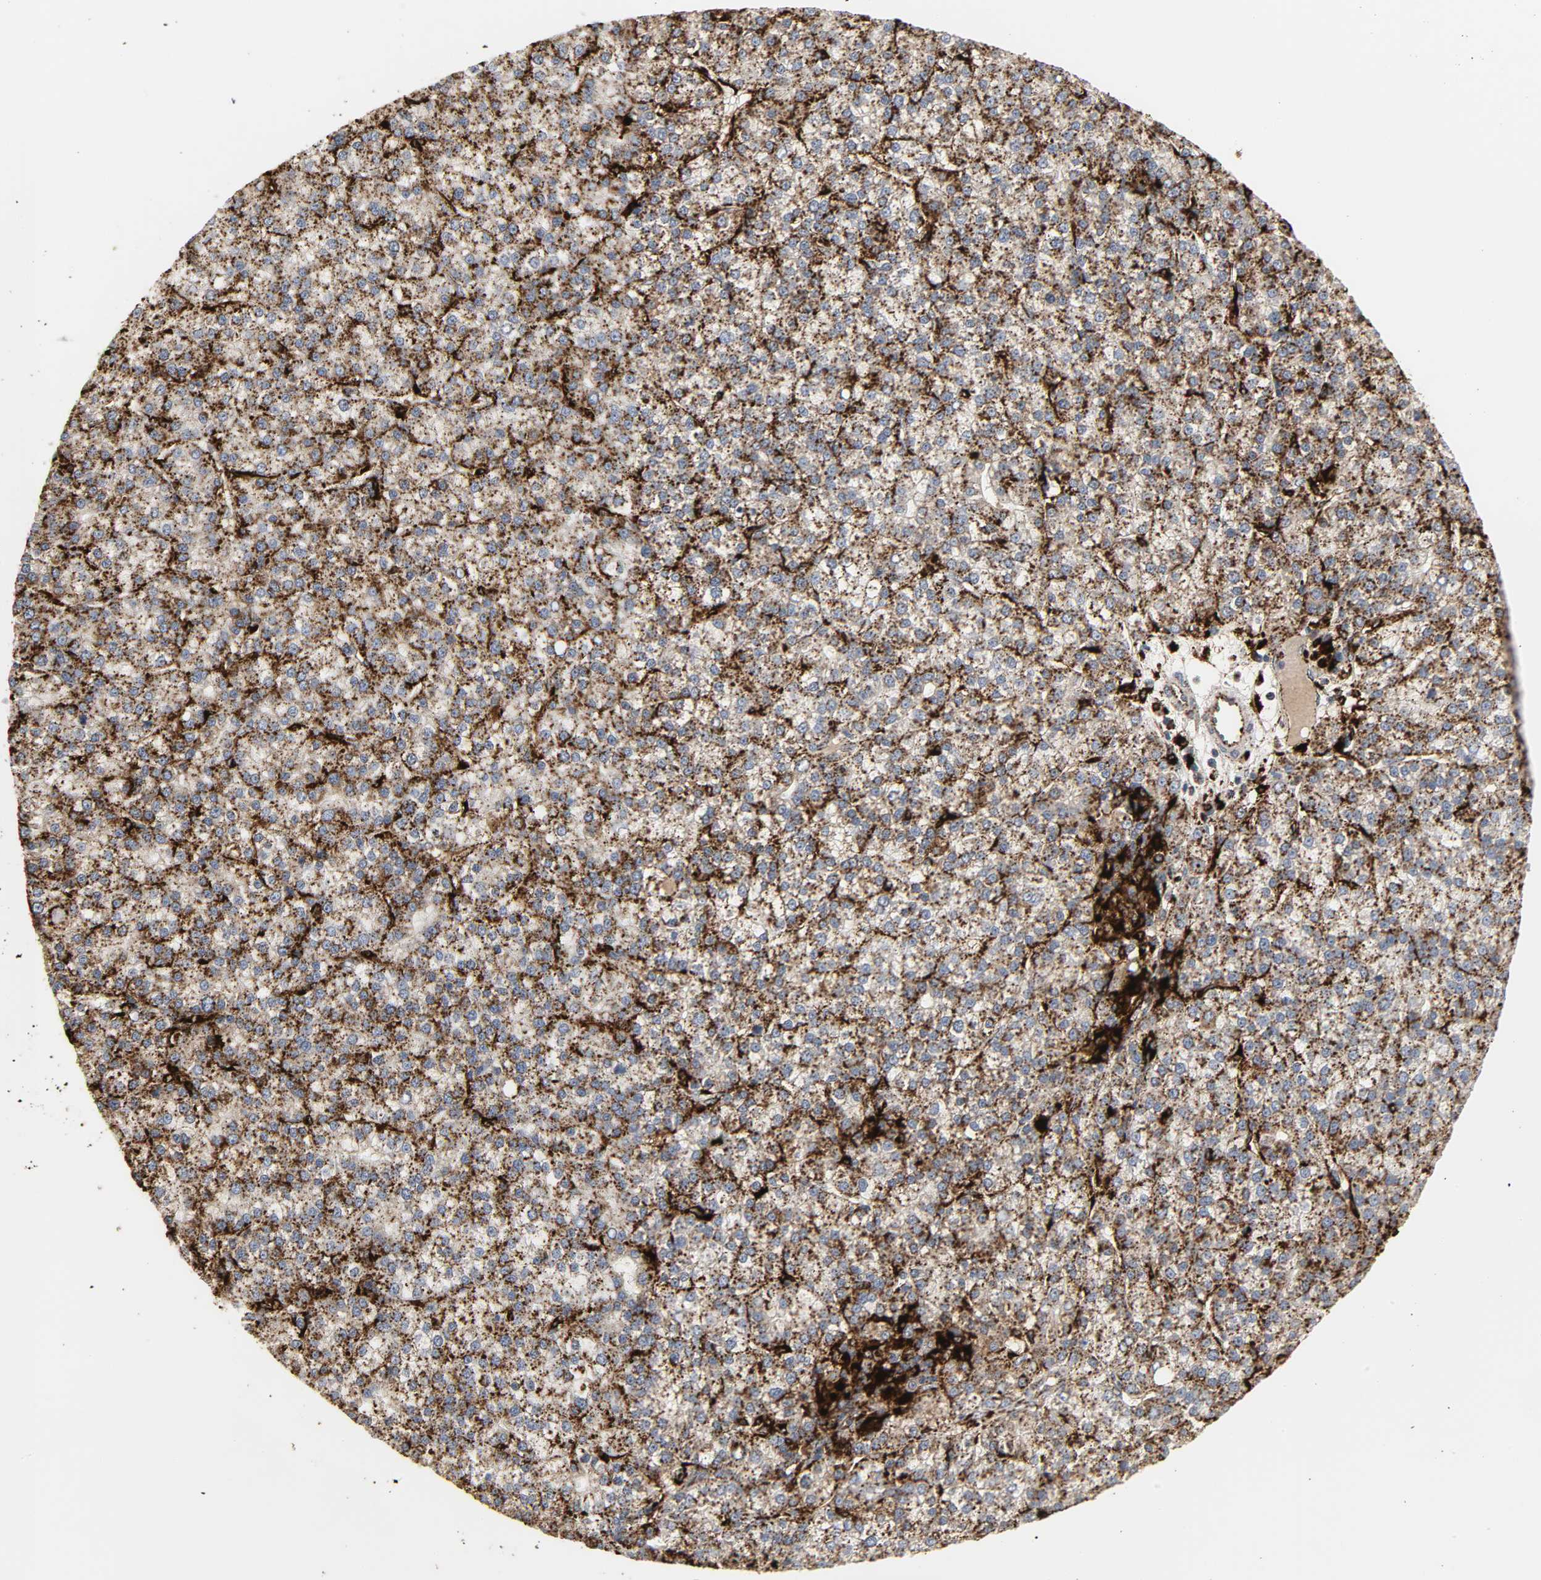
{"staining": {"intensity": "strong", "quantity": ">75%", "location": "cytoplasmic/membranous"}, "tissue": "liver cancer", "cell_type": "Tumor cells", "image_type": "cancer", "snomed": [{"axis": "morphology", "description": "Carcinoma, Hepatocellular, NOS"}, {"axis": "topography", "description": "Liver"}], "caption": "Protein expression analysis of human liver hepatocellular carcinoma reveals strong cytoplasmic/membranous staining in approximately >75% of tumor cells. (IHC, brightfield microscopy, high magnification).", "gene": "PSAP", "patient": {"sex": "female", "age": 58}}